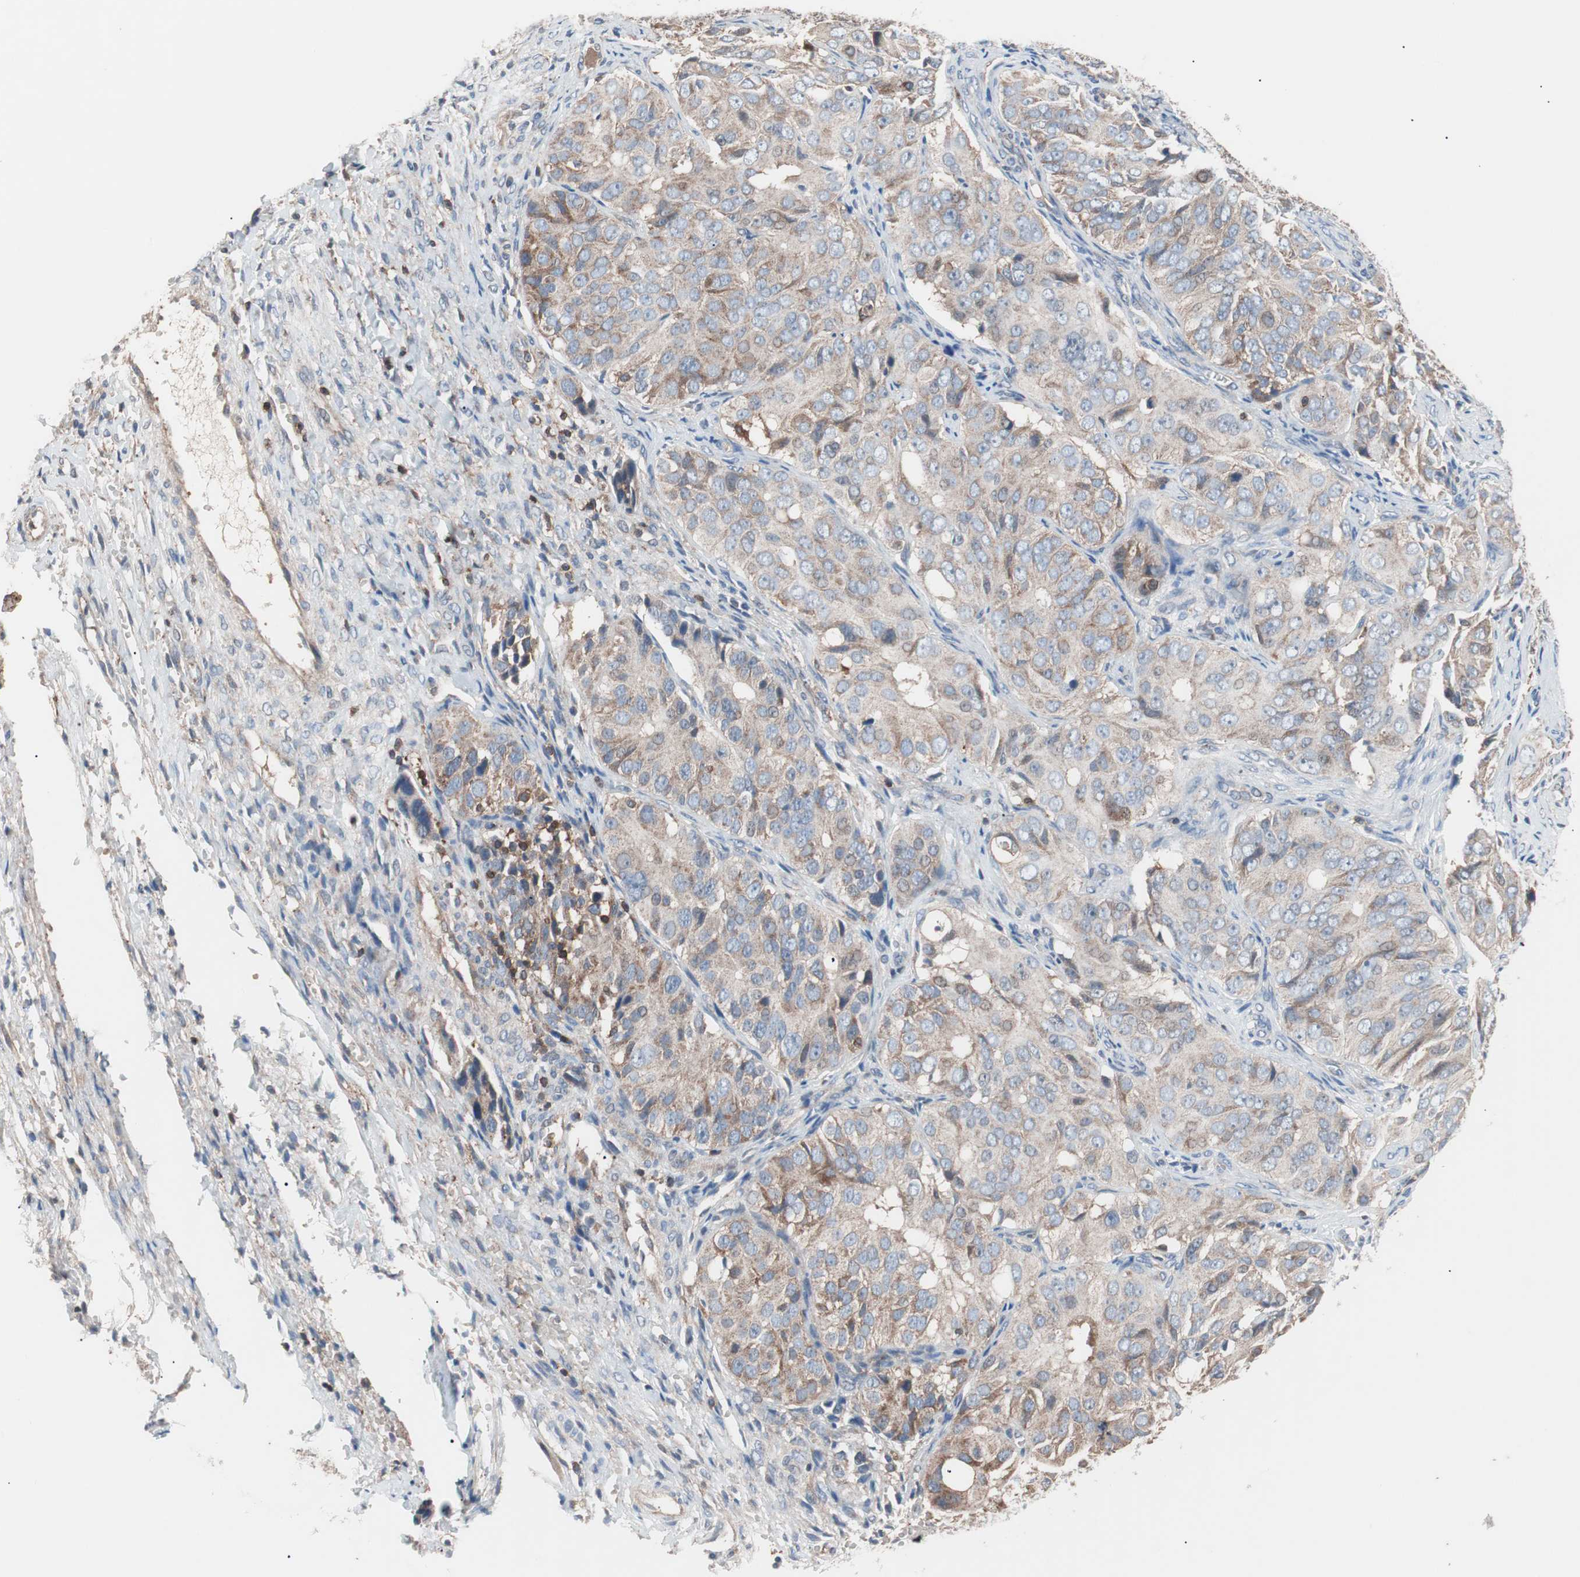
{"staining": {"intensity": "weak", "quantity": ">75%", "location": "cytoplasmic/membranous"}, "tissue": "ovarian cancer", "cell_type": "Tumor cells", "image_type": "cancer", "snomed": [{"axis": "morphology", "description": "Carcinoma, endometroid"}, {"axis": "topography", "description": "Ovary"}], "caption": "Weak cytoplasmic/membranous protein staining is appreciated in about >75% of tumor cells in ovarian cancer. Immunohistochemistry (ihc) stains the protein in brown and the nuclei are stained blue.", "gene": "PIK3R1", "patient": {"sex": "female", "age": 51}}